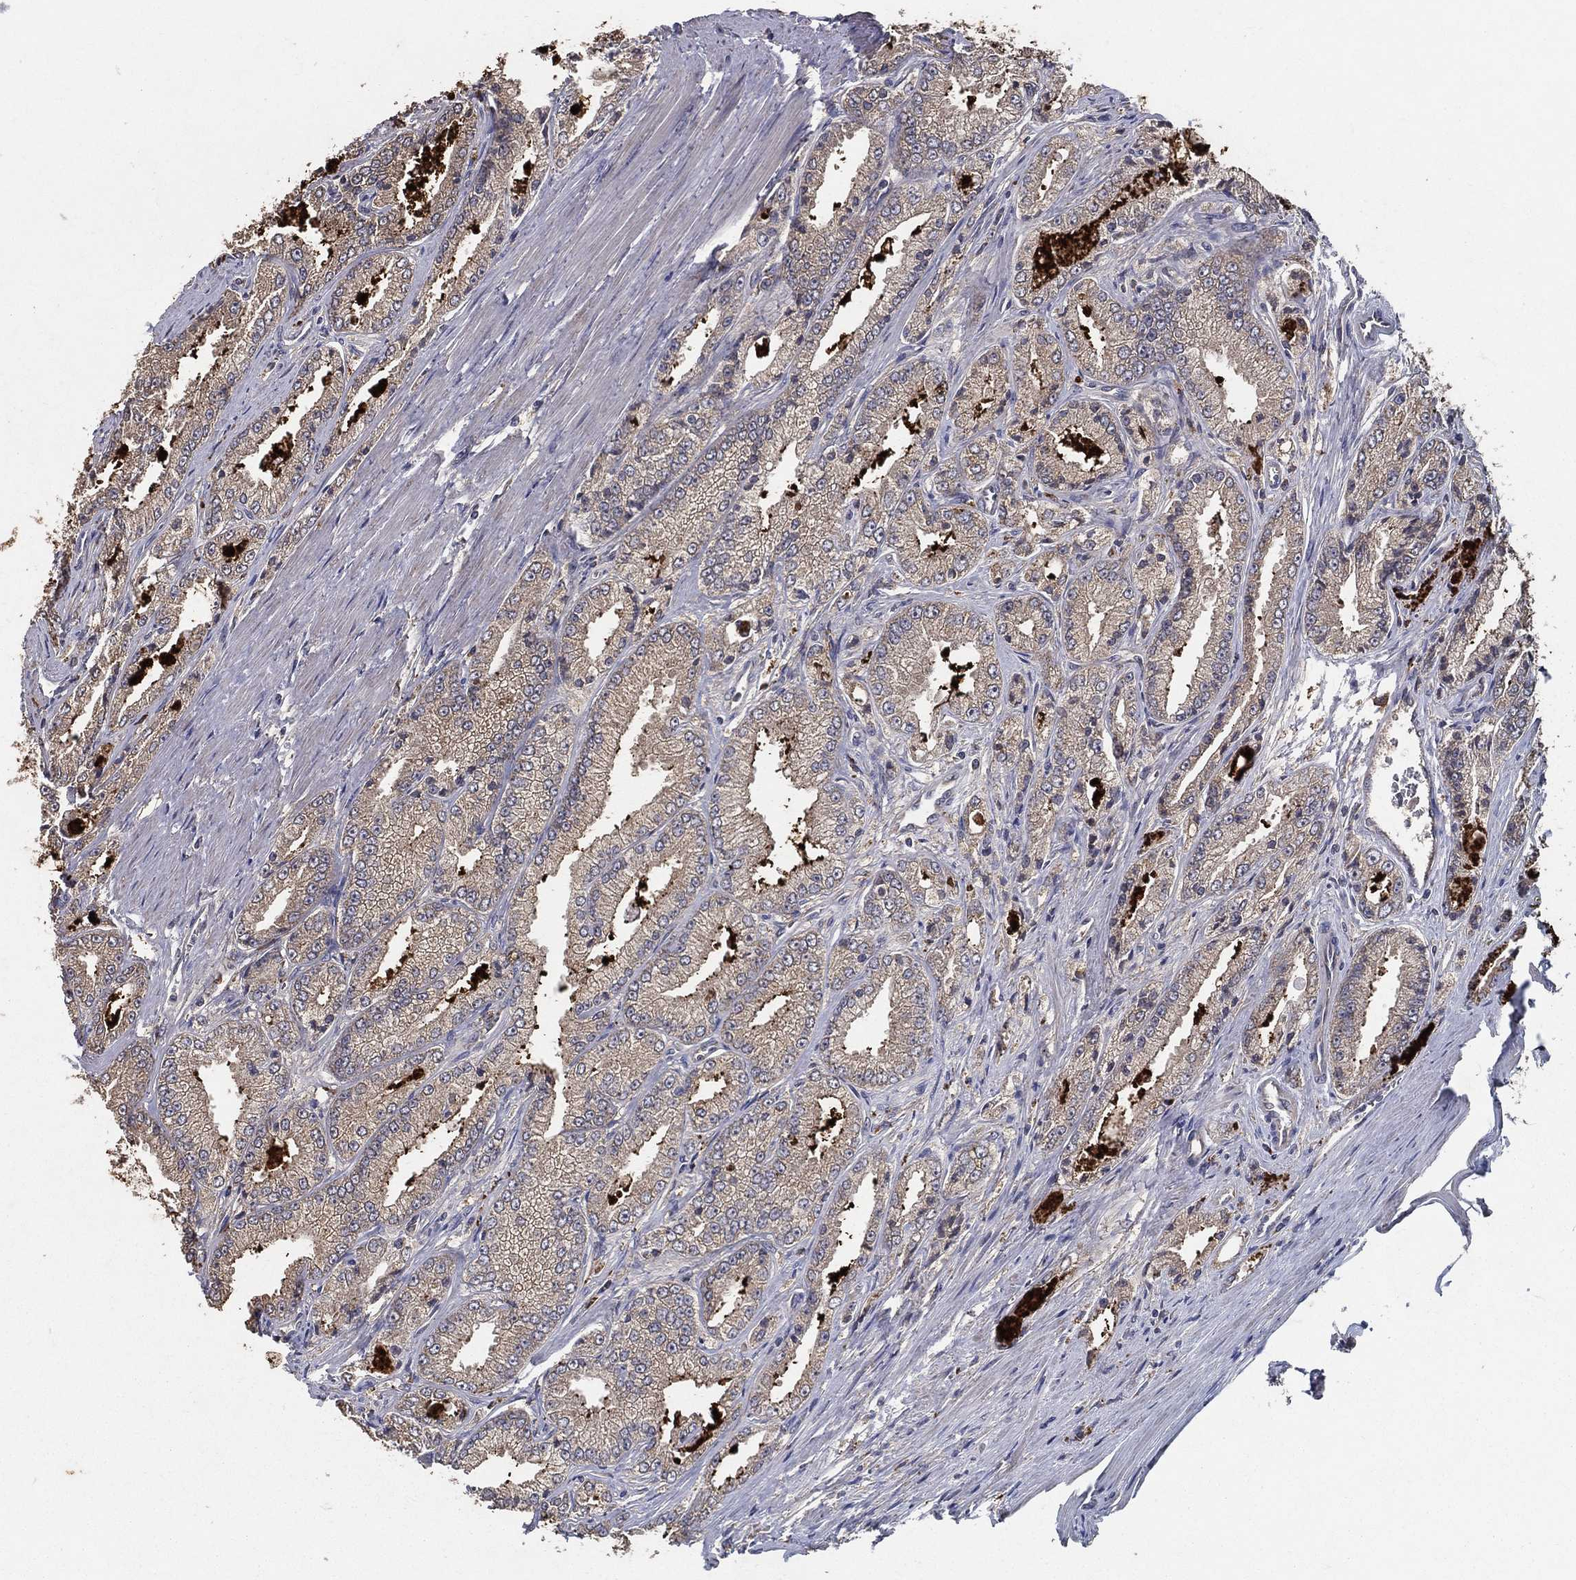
{"staining": {"intensity": "moderate", "quantity": ">75%", "location": "cytoplasmic/membranous"}, "tissue": "prostate cancer", "cell_type": "Tumor cells", "image_type": "cancer", "snomed": [{"axis": "morphology", "description": "Adenocarcinoma, NOS"}, {"axis": "morphology", "description": "Adenocarcinoma, High grade"}, {"axis": "topography", "description": "Prostate"}], "caption": "The photomicrograph demonstrates a brown stain indicating the presence of a protein in the cytoplasmic/membranous of tumor cells in prostate cancer.", "gene": "MT-ND1", "patient": {"sex": "male", "age": 70}}